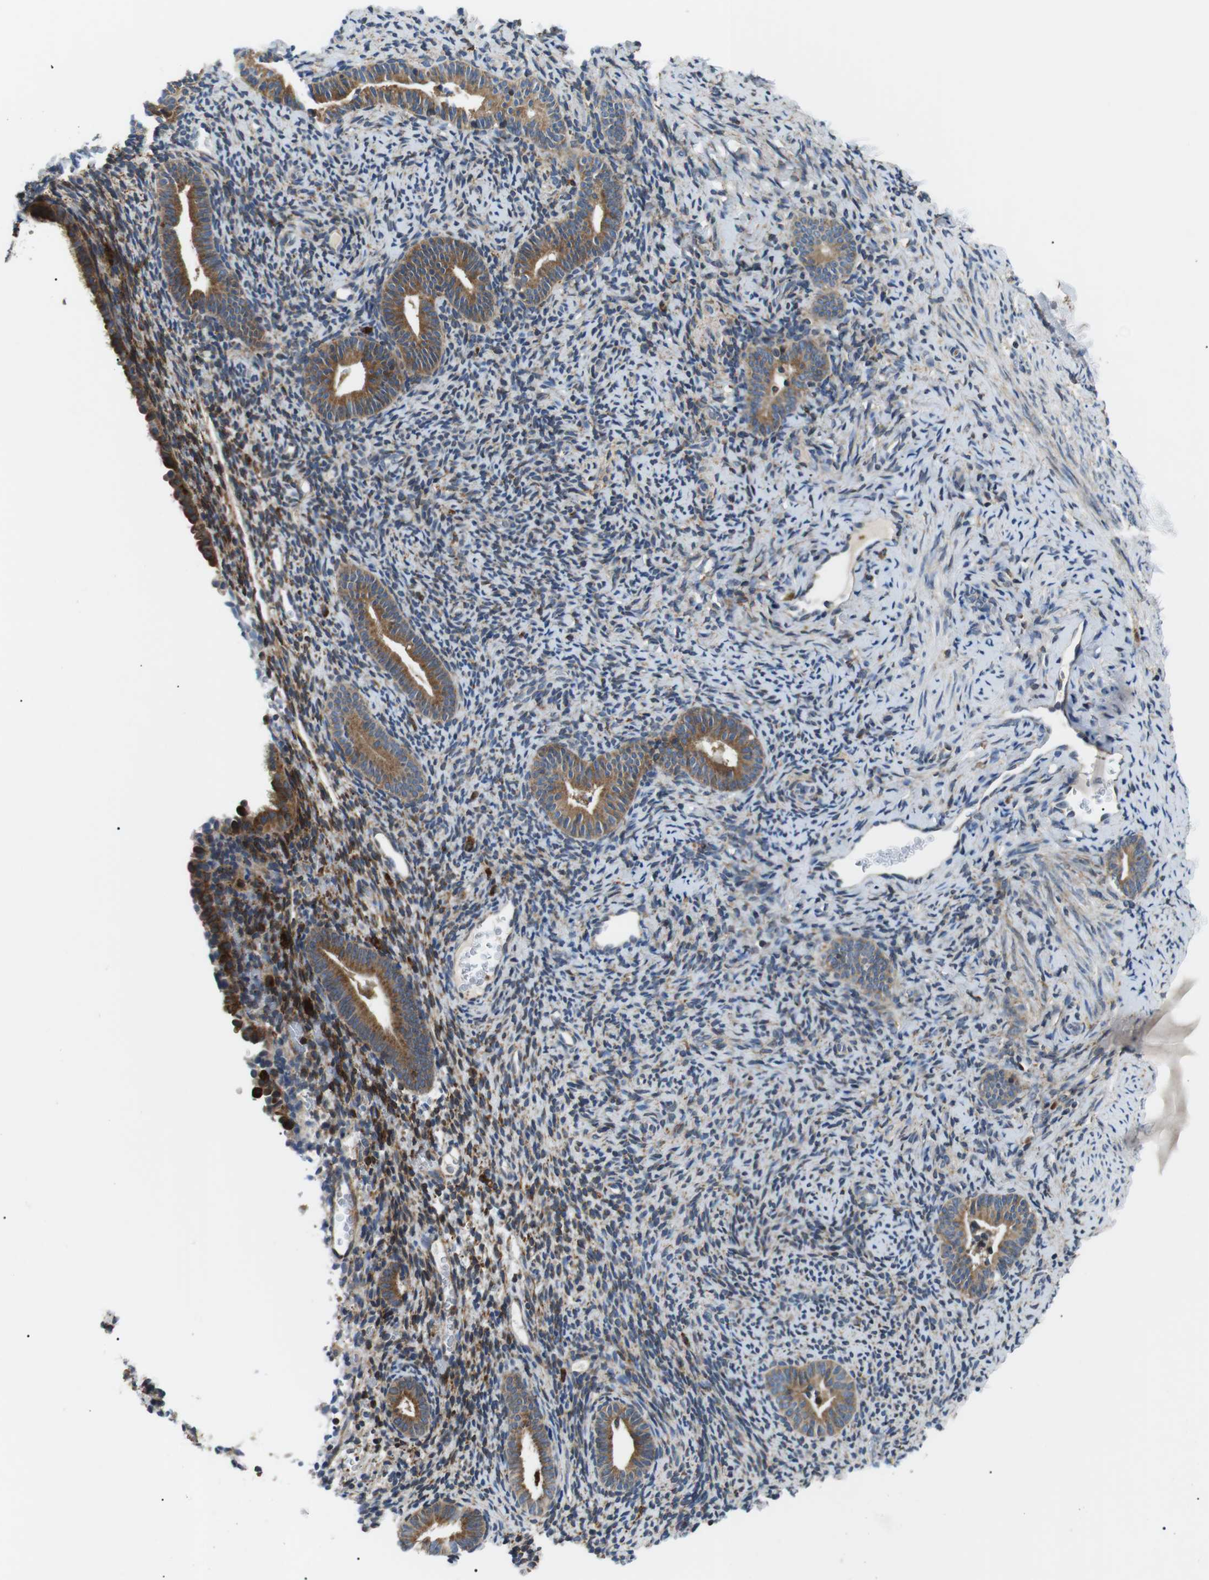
{"staining": {"intensity": "moderate", "quantity": "<25%", "location": "cytoplasmic/membranous"}, "tissue": "endometrium", "cell_type": "Cells in endometrial stroma", "image_type": "normal", "snomed": [{"axis": "morphology", "description": "Normal tissue, NOS"}, {"axis": "topography", "description": "Endometrium"}], "caption": "Immunohistochemistry (IHC) (DAB (3,3'-diaminobenzidine)) staining of benign human endometrium exhibits moderate cytoplasmic/membranous protein expression in about <25% of cells in endometrial stroma.", "gene": "RAB9A", "patient": {"sex": "female", "age": 51}}